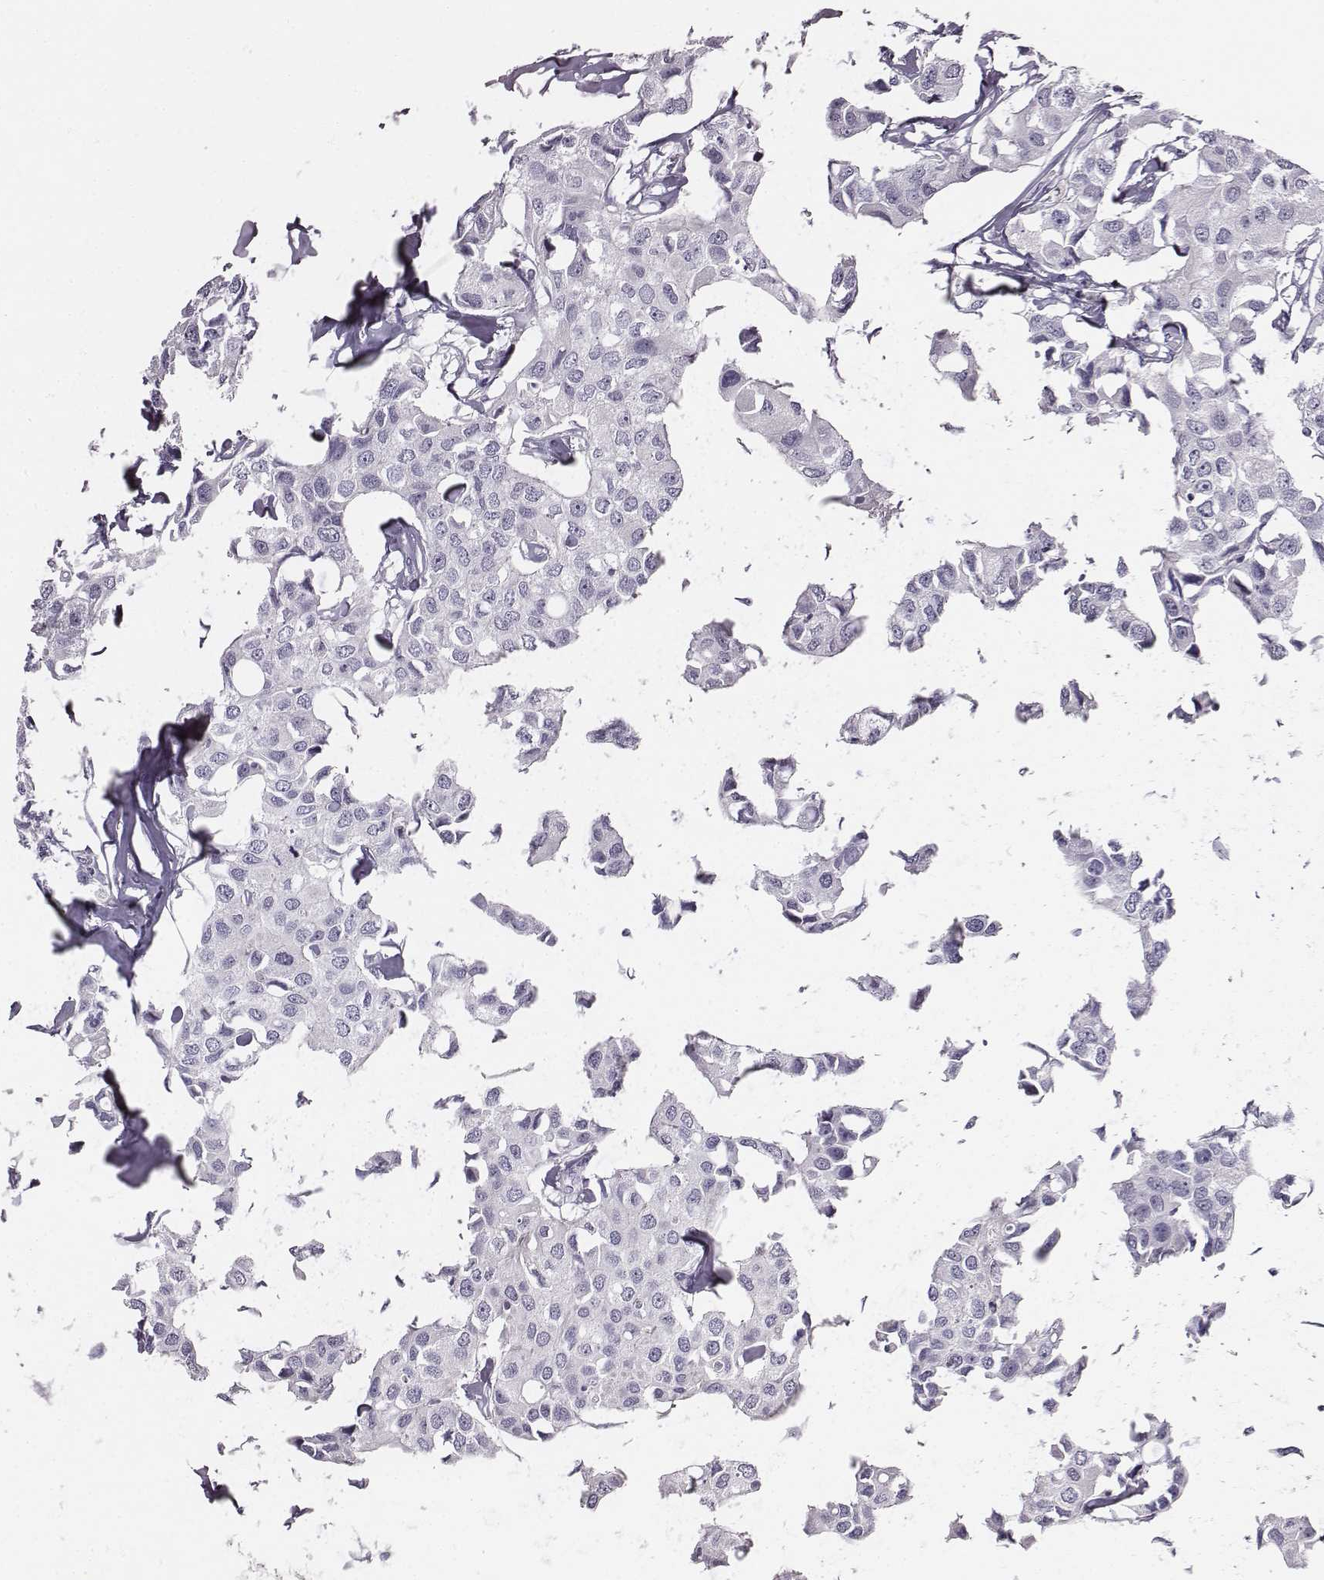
{"staining": {"intensity": "negative", "quantity": "none", "location": "none"}, "tissue": "breast cancer", "cell_type": "Tumor cells", "image_type": "cancer", "snomed": [{"axis": "morphology", "description": "Duct carcinoma"}, {"axis": "topography", "description": "Breast"}], "caption": "This is an immunohistochemistry micrograph of intraductal carcinoma (breast). There is no expression in tumor cells.", "gene": "ADAM7", "patient": {"sex": "female", "age": 80}}